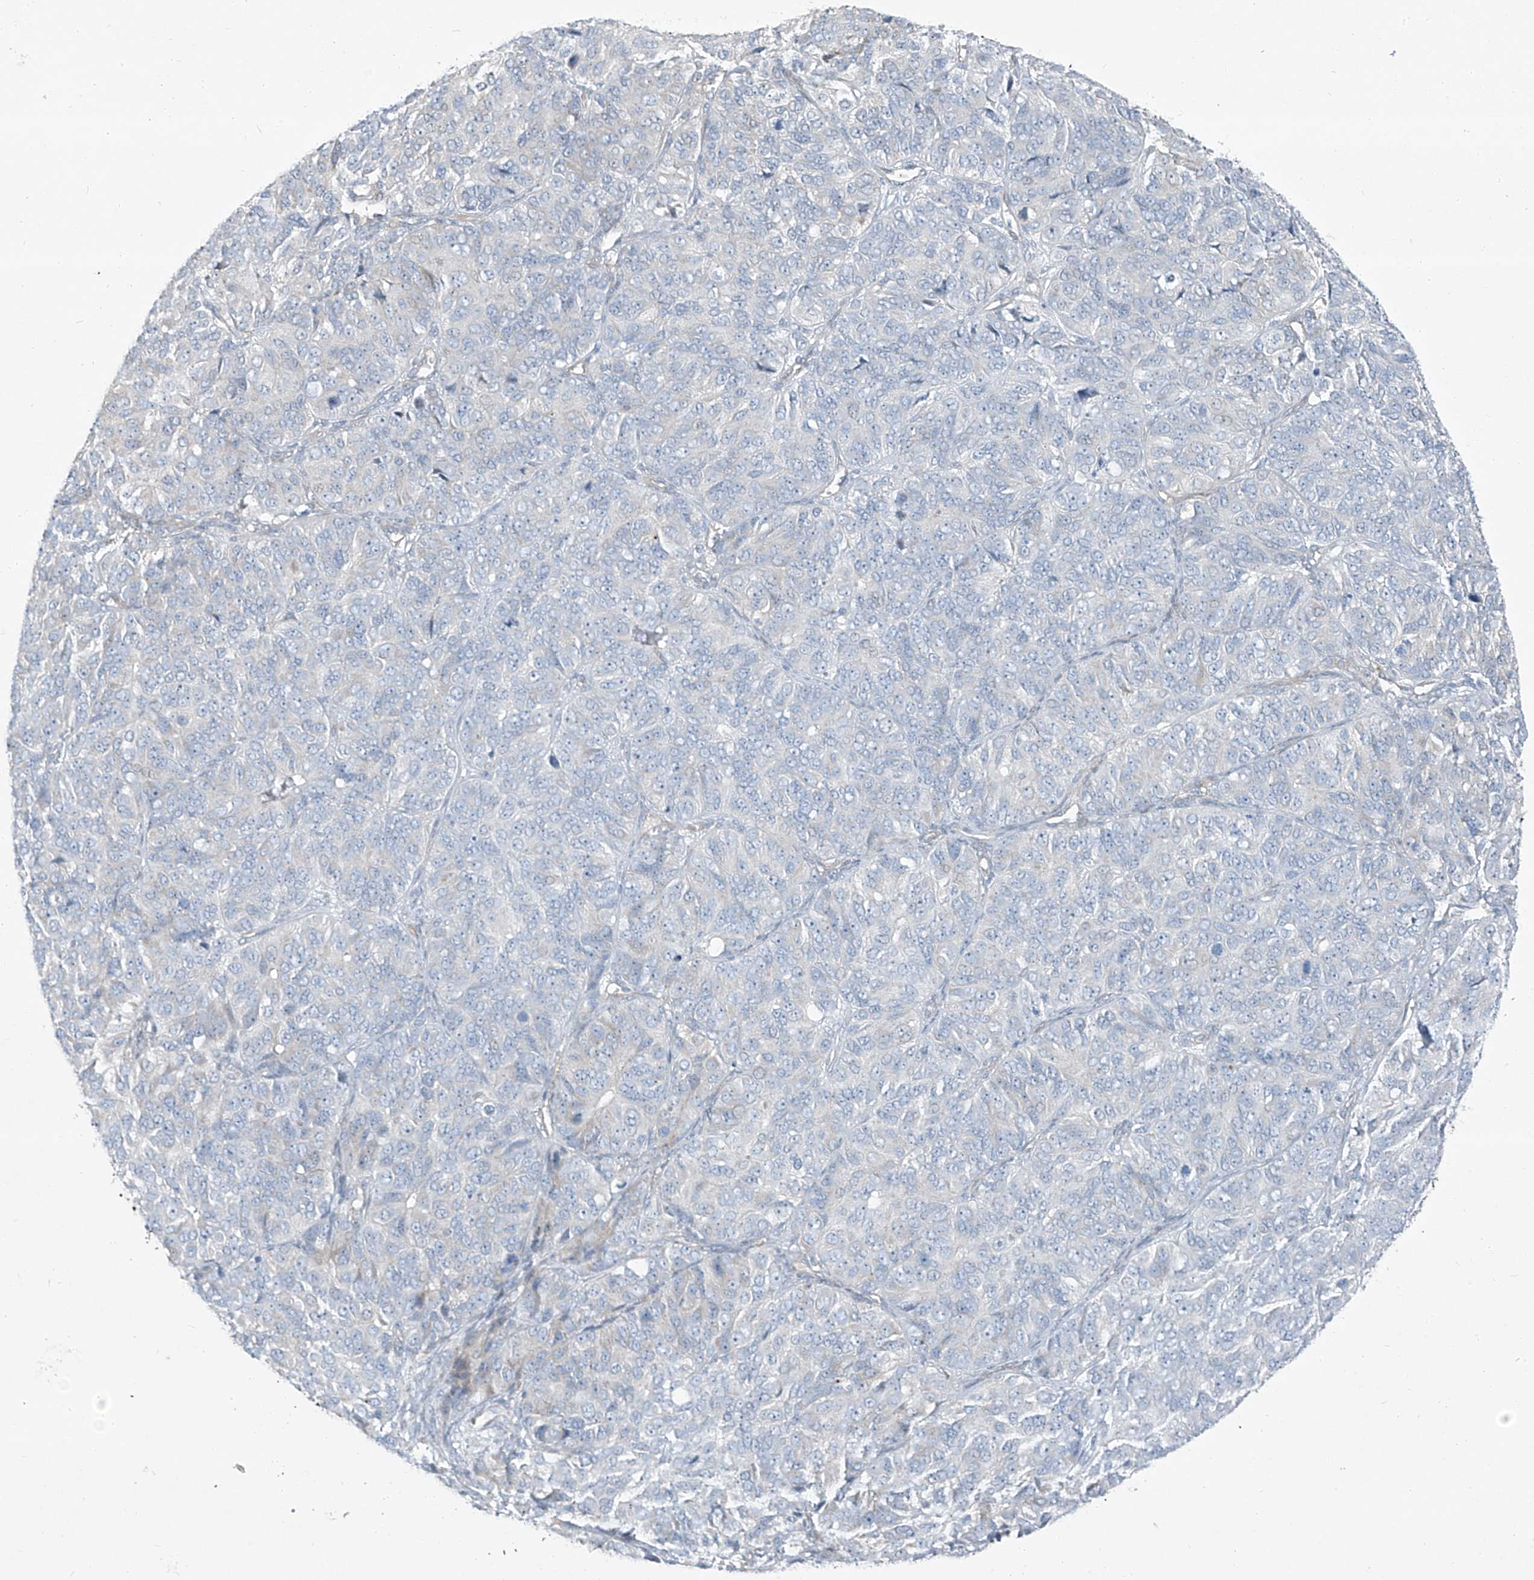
{"staining": {"intensity": "negative", "quantity": "none", "location": "none"}, "tissue": "ovarian cancer", "cell_type": "Tumor cells", "image_type": "cancer", "snomed": [{"axis": "morphology", "description": "Carcinoma, endometroid"}, {"axis": "topography", "description": "Ovary"}], "caption": "High magnification brightfield microscopy of ovarian endometroid carcinoma stained with DAB (3,3'-diaminobenzidine) (brown) and counterstained with hematoxylin (blue): tumor cells show no significant staining. (DAB (3,3'-diaminobenzidine) IHC visualized using brightfield microscopy, high magnification).", "gene": "TNS2", "patient": {"sex": "female", "age": 51}}